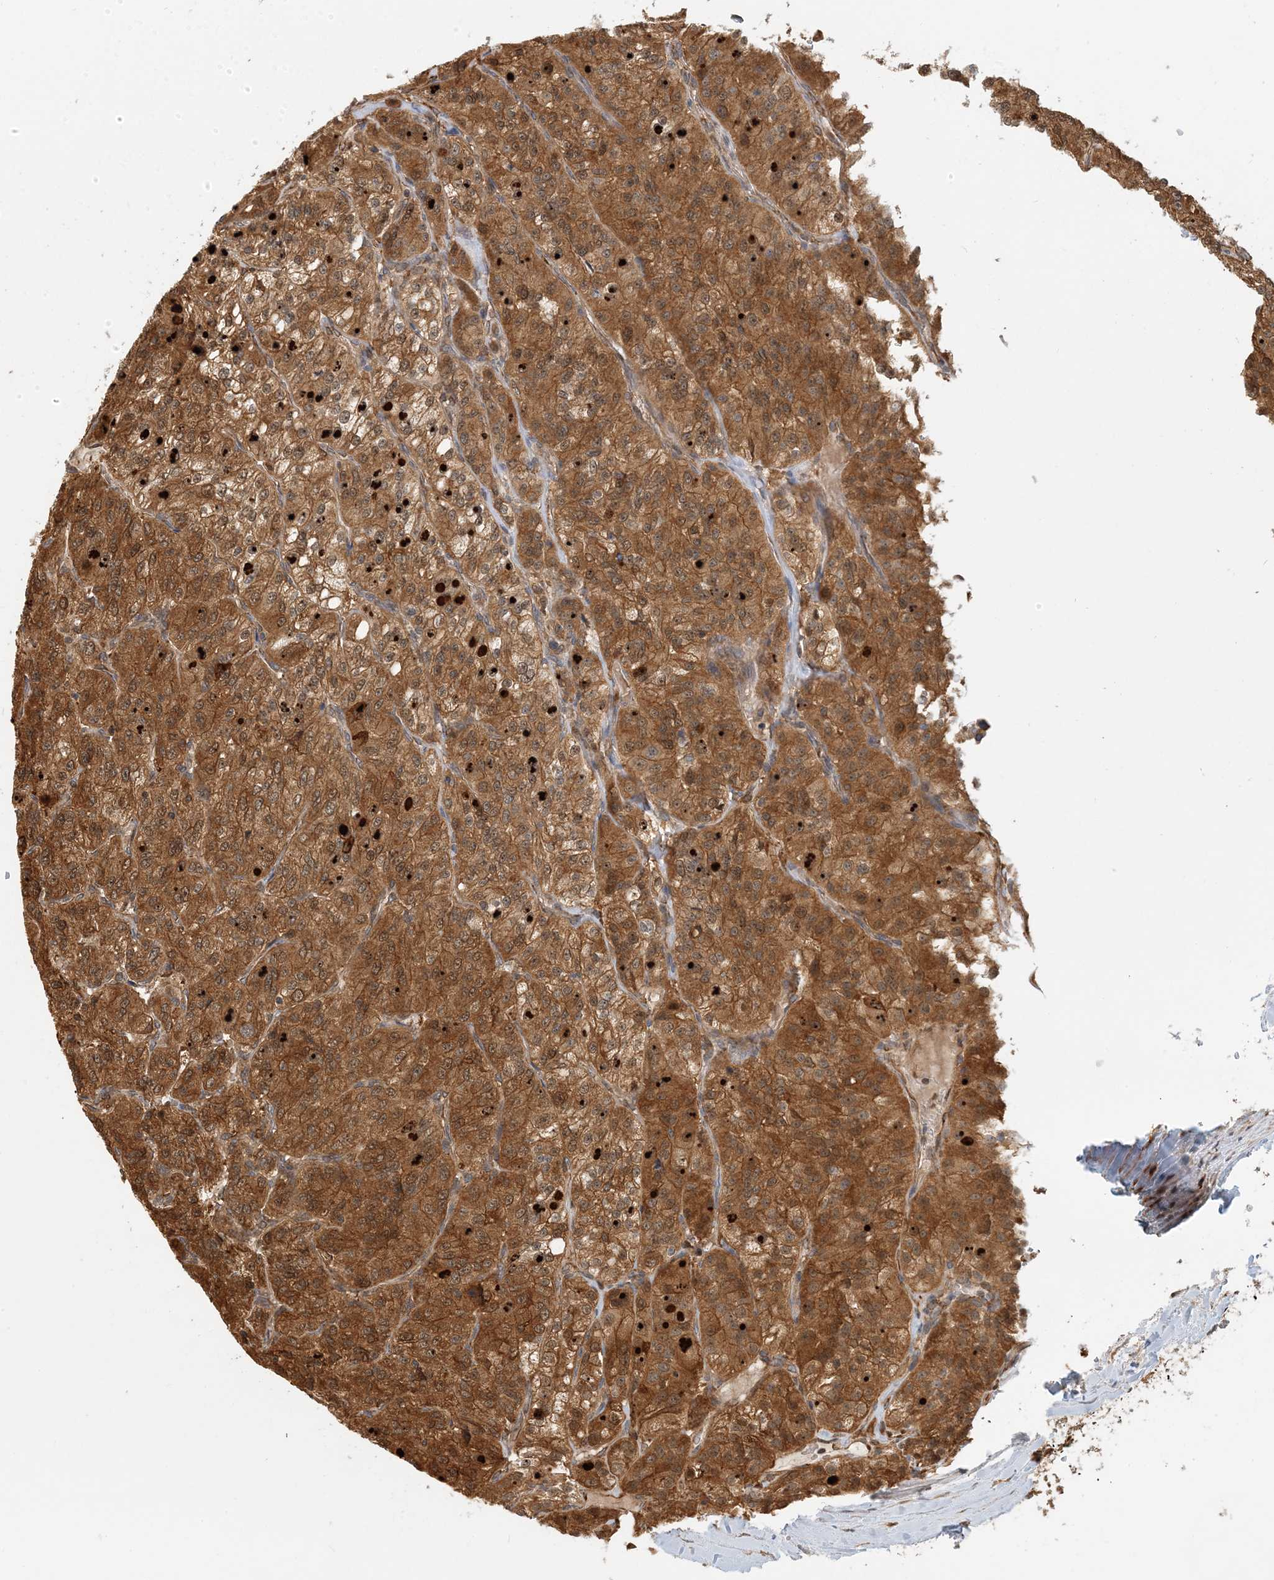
{"staining": {"intensity": "strong", "quantity": ">75%", "location": "cytoplasmic/membranous"}, "tissue": "renal cancer", "cell_type": "Tumor cells", "image_type": "cancer", "snomed": [{"axis": "morphology", "description": "Adenocarcinoma, NOS"}, {"axis": "topography", "description": "Kidney"}], "caption": "IHC (DAB (3,3'-diaminobenzidine)) staining of human renal cancer displays strong cytoplasmic/membranous protein positivity in approximately >75% of tumor cells. Using DAB (3,3'-diaminobenzidine) (brown) and hematoxylin (blue) stains, captured at high magnification using brightfield microscopy.", "gene": "HNMT", "patient": {"sex": "female", "age": 63}}